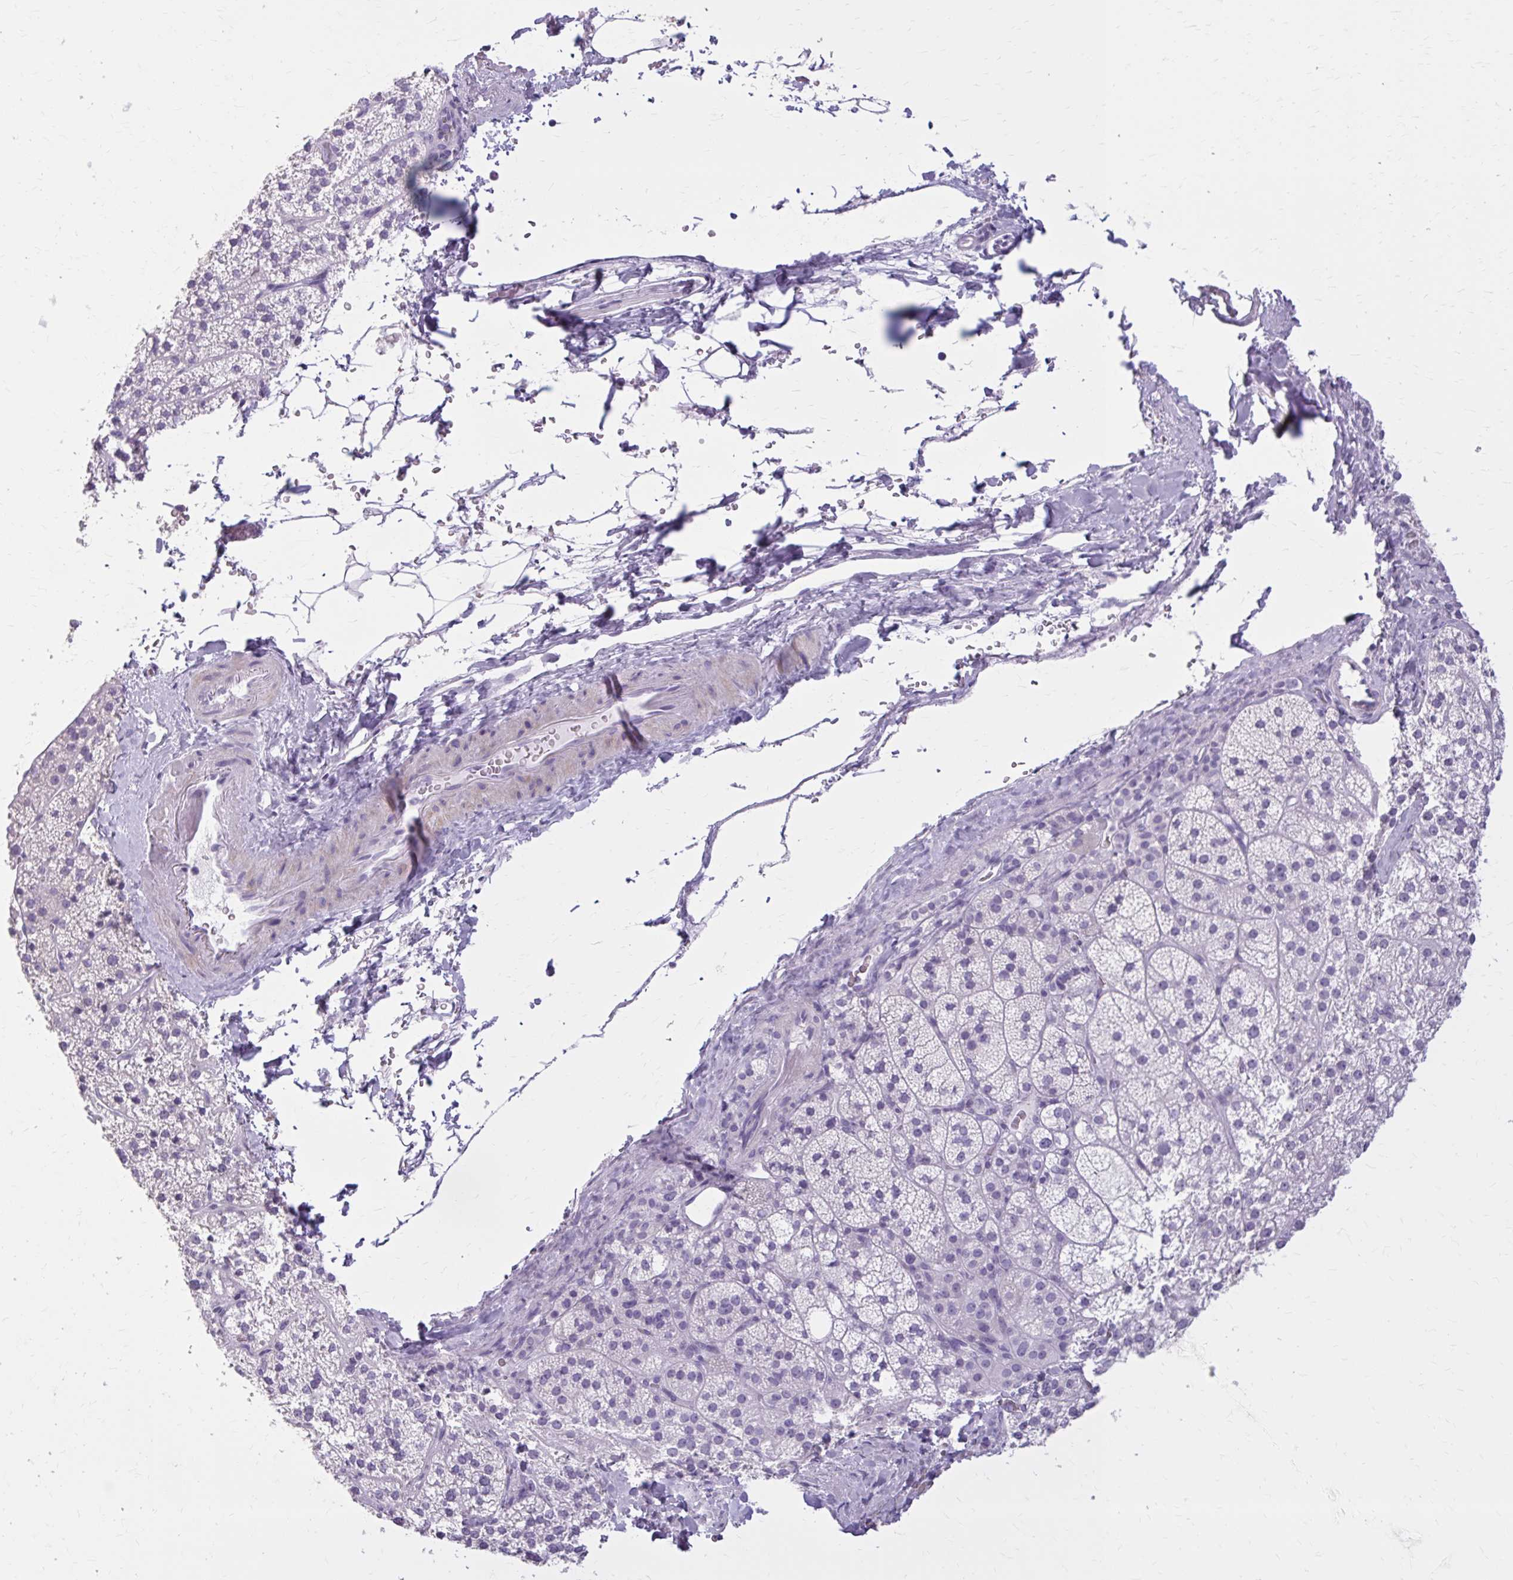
{"staining": {"intensity": "weak", "quantity": "<25%", "location": "cytoplasmic/membranous"}, "tissue": "adrenal gland", "cell_type": "Glandular cells", "image_type": "normal", "snomed": [{"axis": "morphology", "description": "Normal tissue, NOS"}, {"axis": "topography", "description": "Adrenal gland"}], "caption": "The micrograph reveals no significant staining in glandular cells of adrenal gland.", "gene": "OR4B1", "patient": {"sex": "female", "age": 60}}